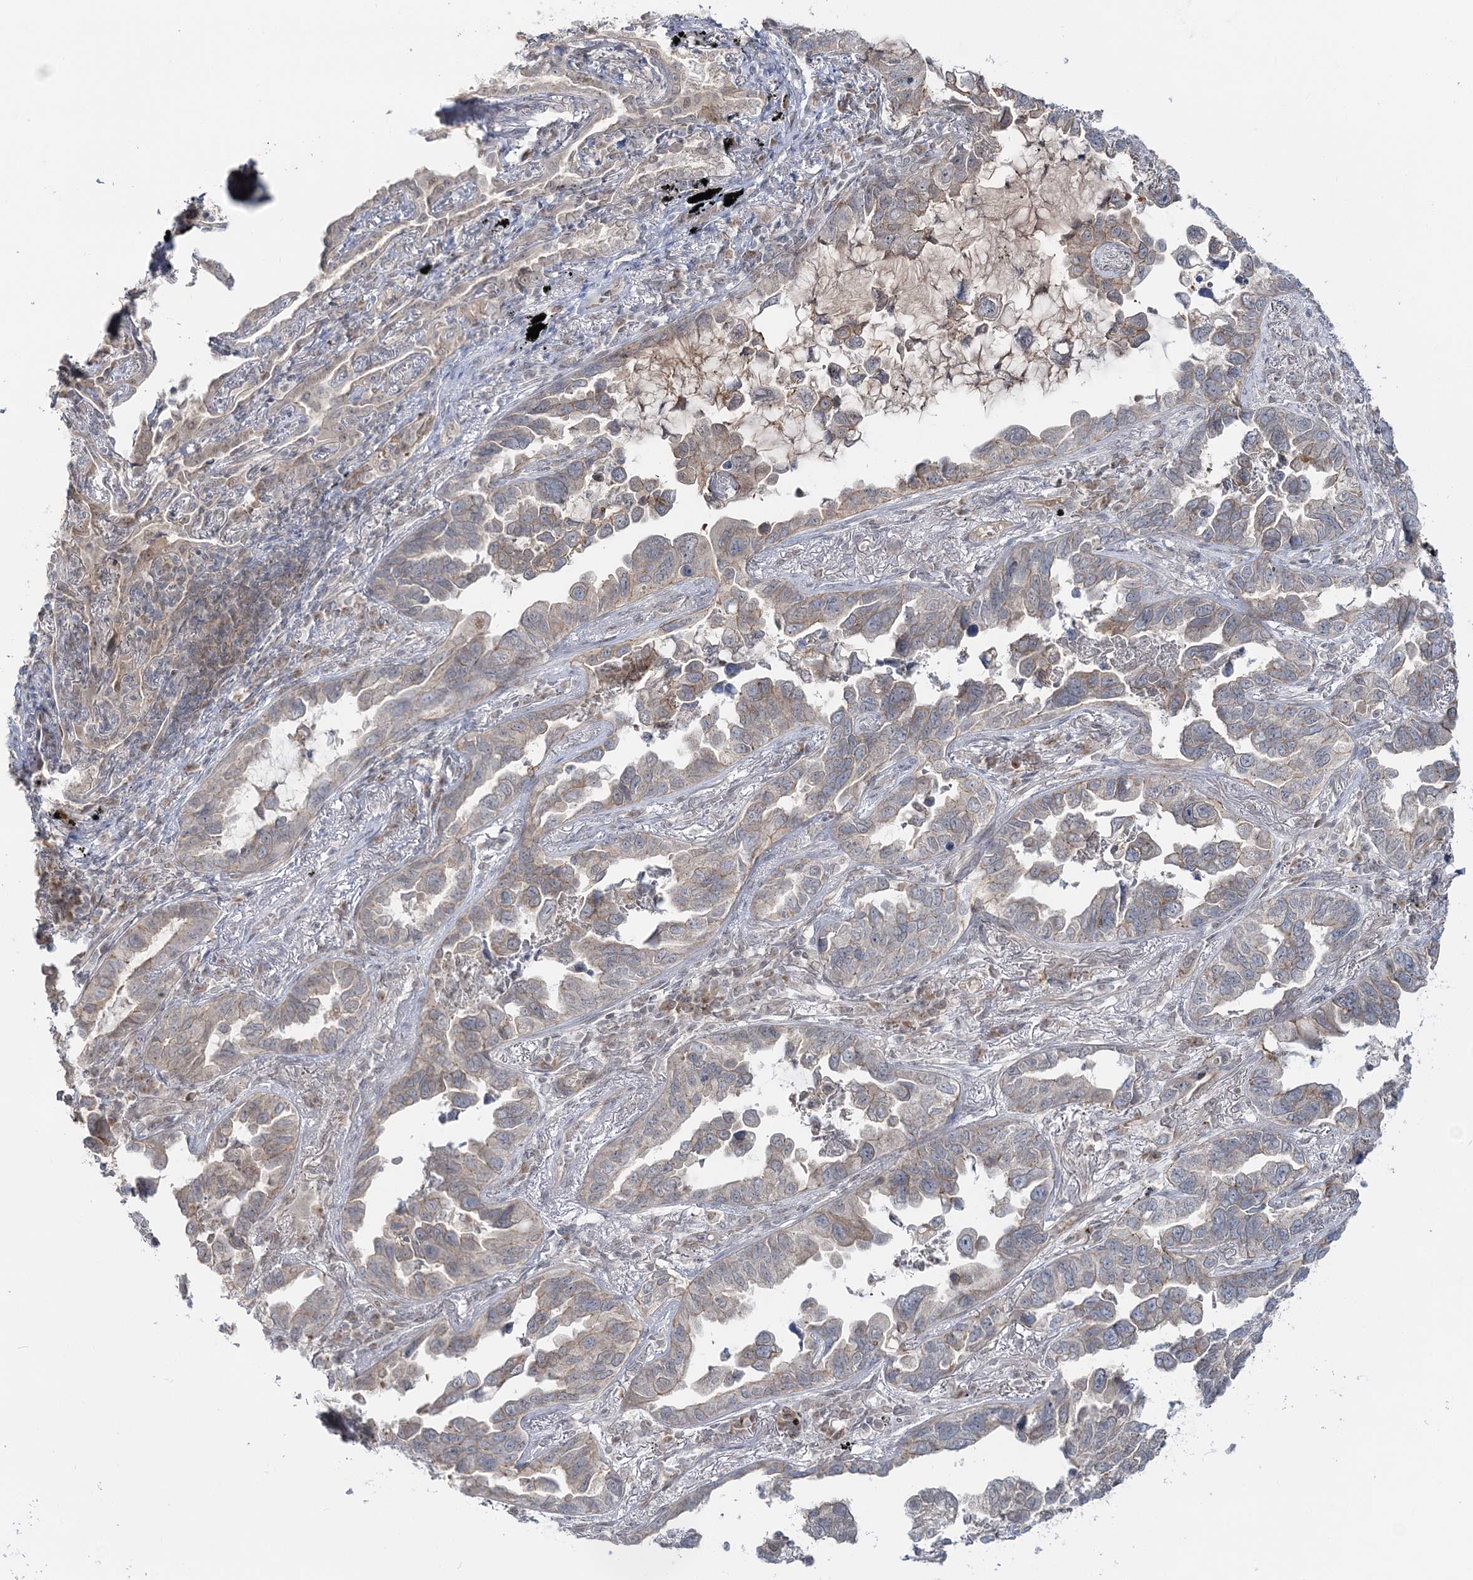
{"staining": {"intensity": "weak", "quantity": "<25%", "location": "cytoplasmic/membranous"}, "tissue": "lung cancer", "cell_type": "Tumor cells", "image_type": "cancer", "snomed": [{"axis": "morphology", "description": "Adenocarcinoma, NOS"}, {"axis": "topography", "description": "Lung"}], "caption": "IHC of human lung cancer (adenocarcinoma) shows no expression in tumor cells.", "gene": "ZFAND6", "patient": {"sex": "male", "age": 67}}